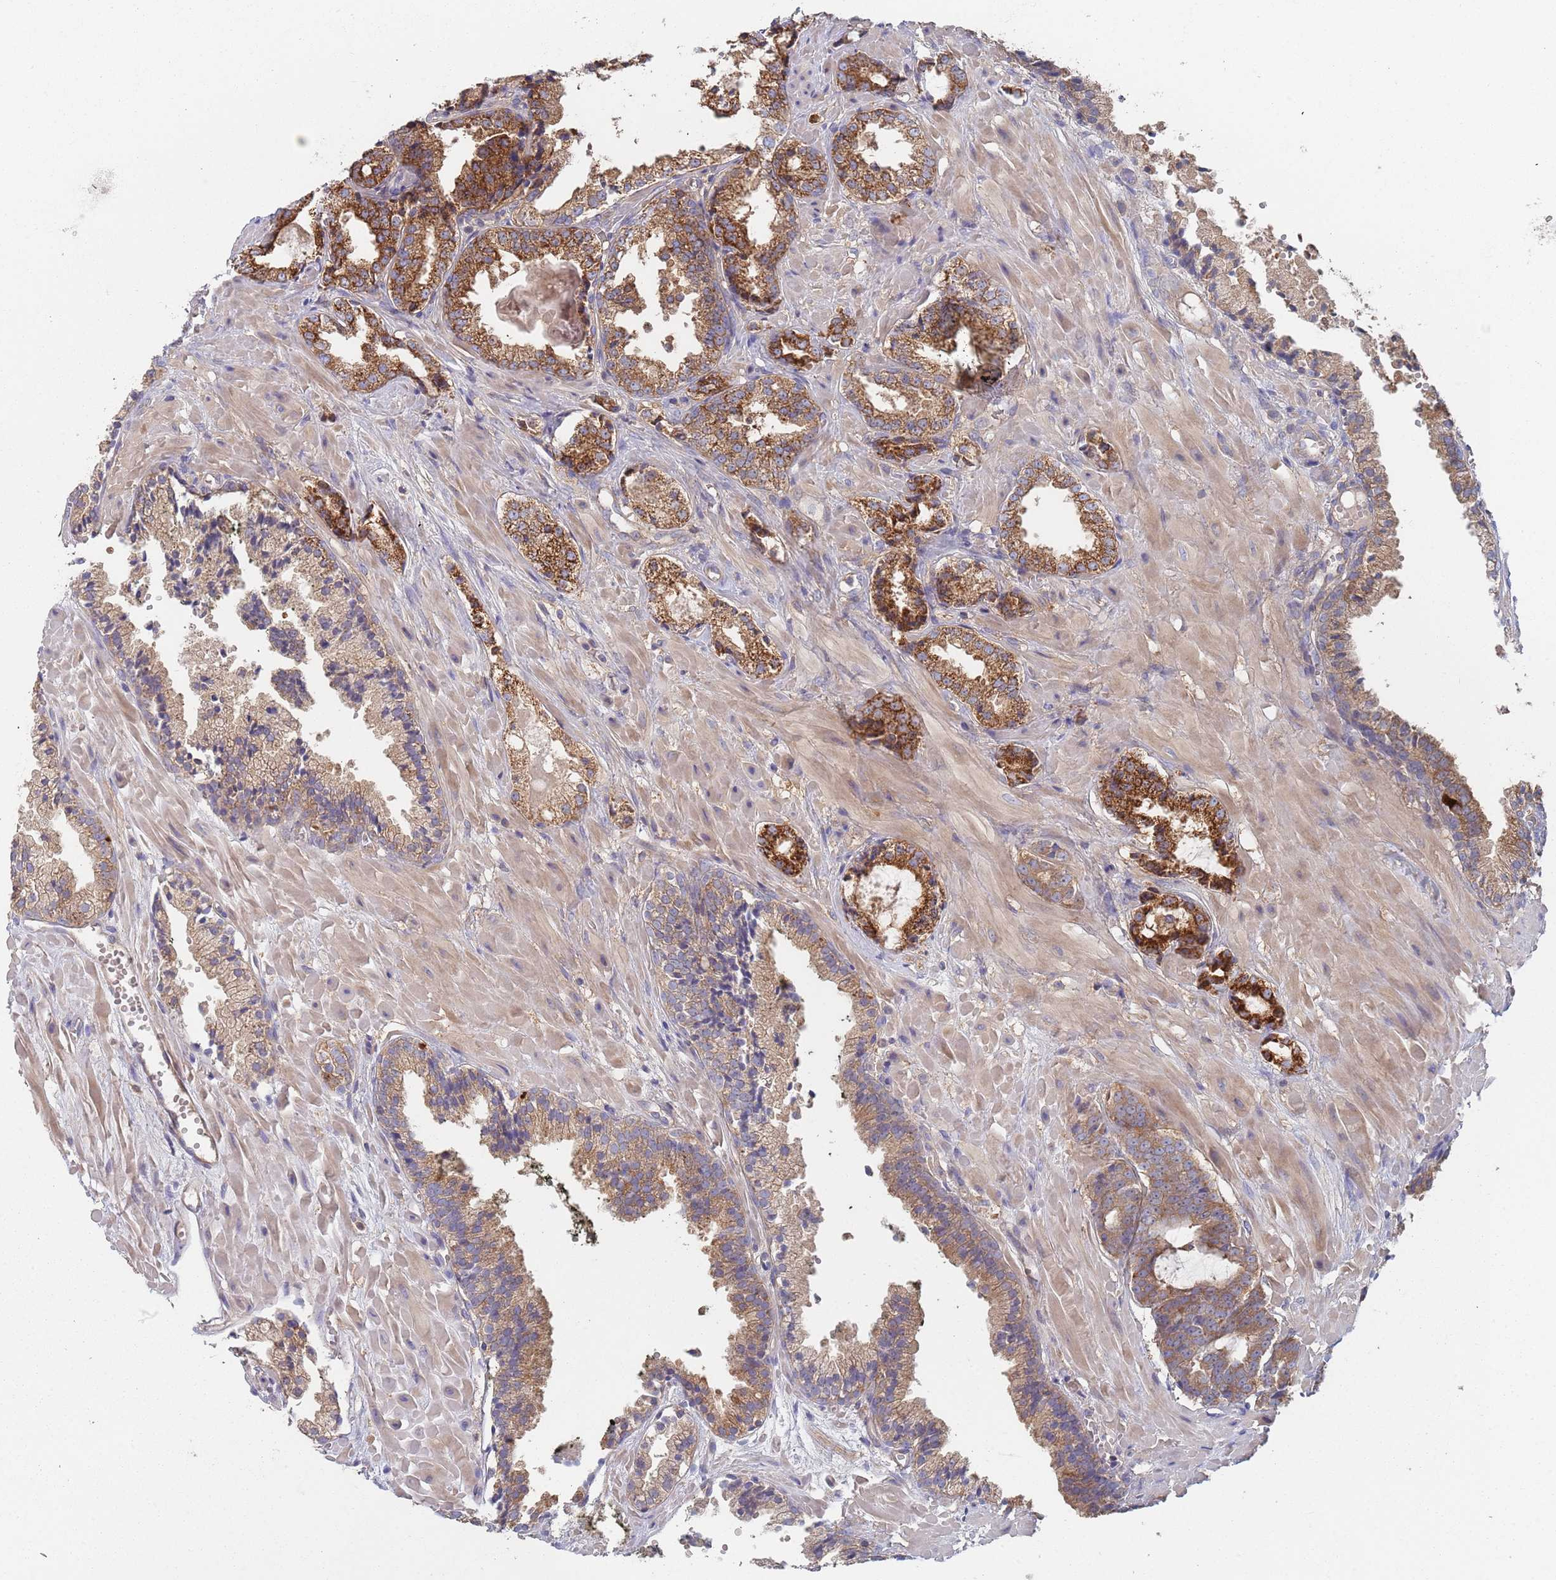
{"staining": {"intensity": "moderate", "quantity": "25%-75%", "location": "cytoplasmic/membranous"}, "tissue": "prostate cancer", "cell_type": "Tumor cells", "image_type": "cancer", "snomed": [{"axis": "morphology", "description": "Adenocarcinoma, High grade"}, {"axis": "topography", "description": "Prostate"}], "caption": "An image of prostate high-grade adenocarcinoma stained for a protein shows moderate cytoplasmic/membranous brown staining in tumor cells.", "gene": "GDI2", "patient": {"sex": "male", "age": 71}}